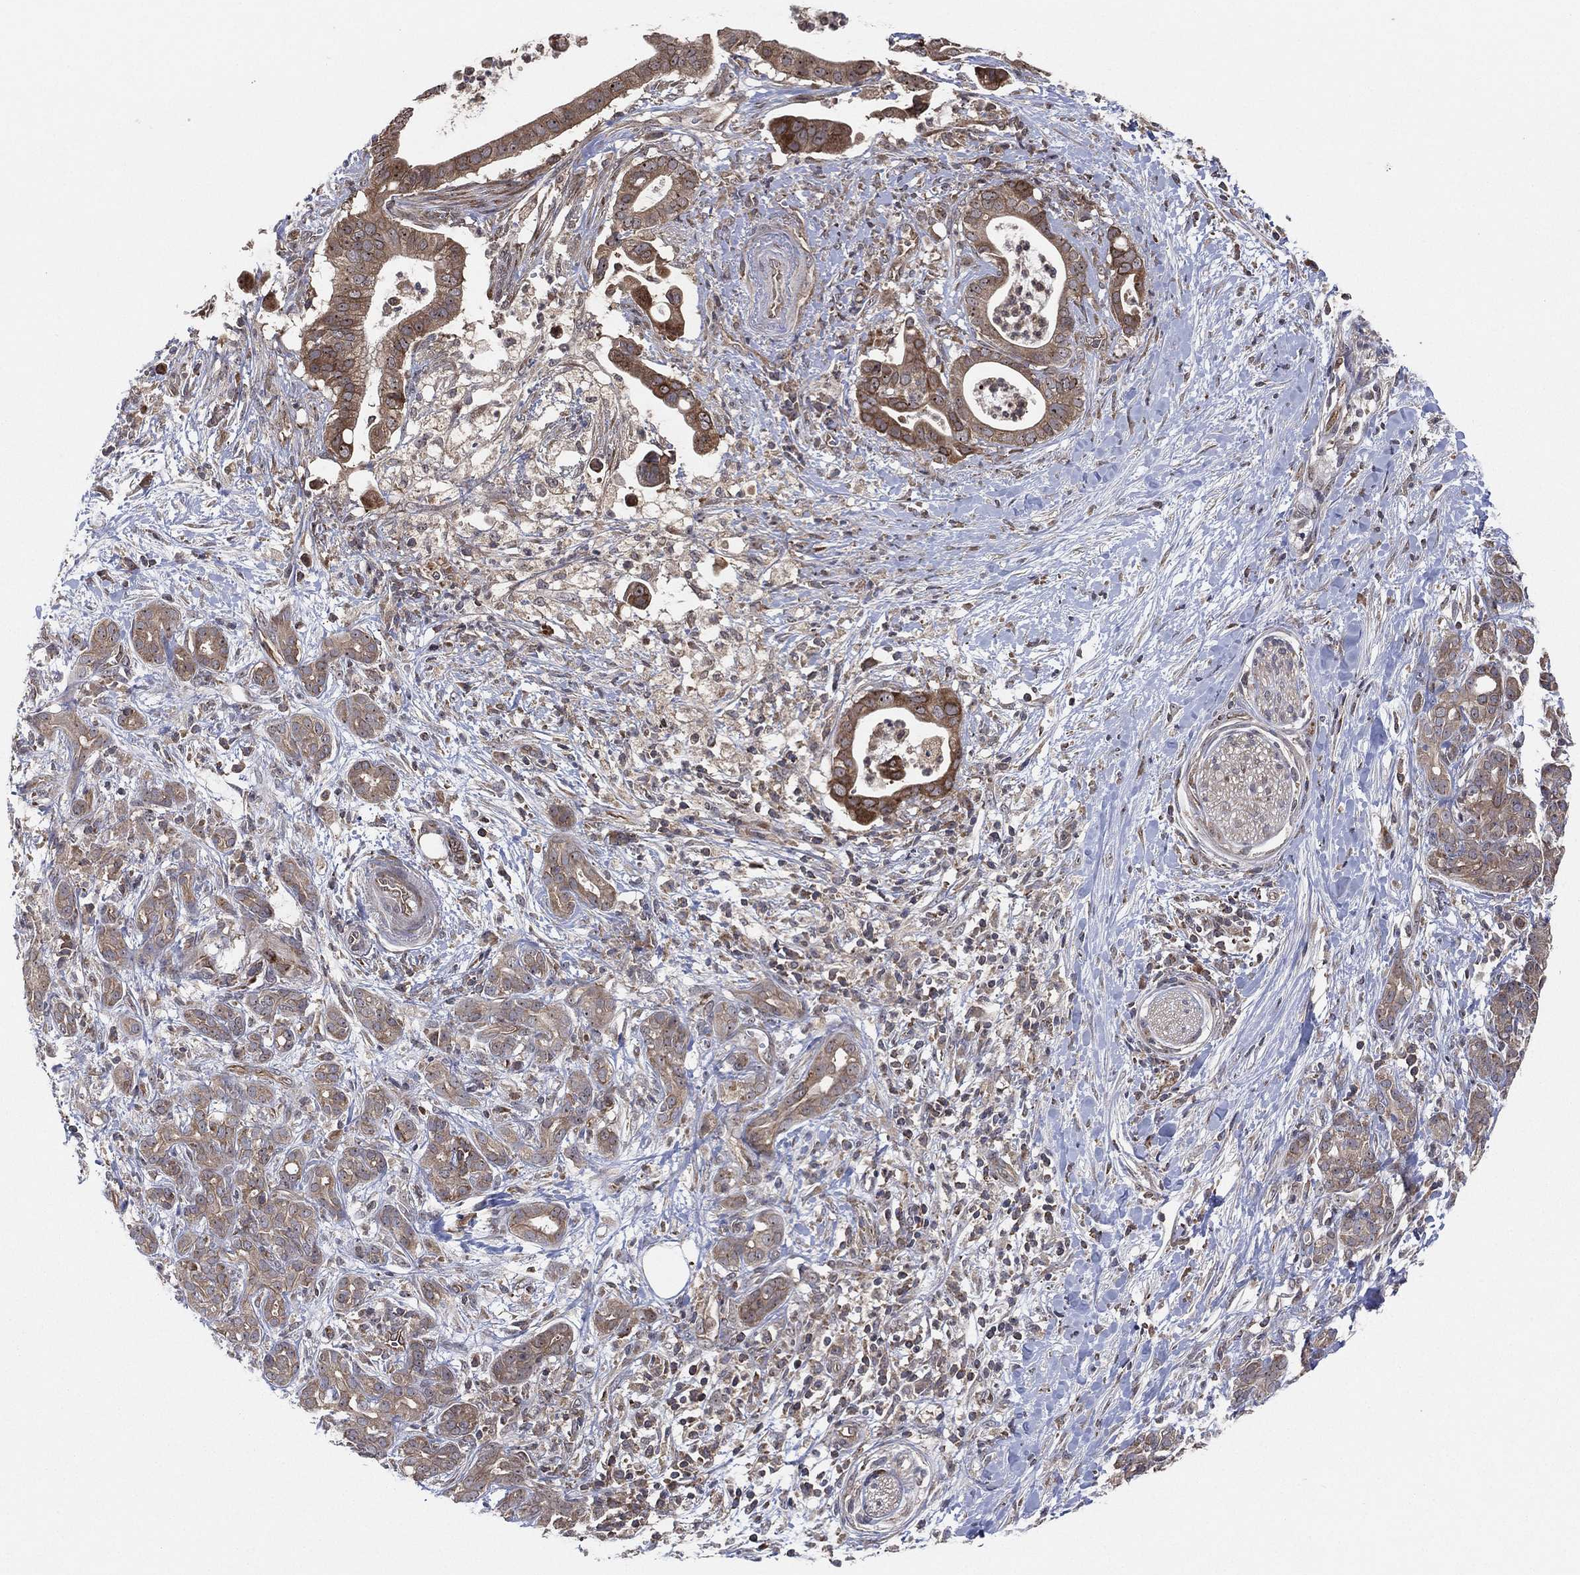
{"staining": {"intensity": "strong", "quantity": "25%-75%", "location": "cytoplasmic/membranous"}, "tissue": "pancreatic cancer", "cell_type": "Tumor cells", "image_type": "cancer", "snomed": [{"axis": "morphology", "description": "Adenocarcinoma, NOS"}, {"axis": "topography", "description": "Pancreas"}], "caption": "Pancreatic cancer stained with a brown dye displays strong cytoplasmic/membranous positive positivity in about 25%-75% of tumor cells.", "gene": "TMCO1", "patient": {"sex": "male", "age": 61}}